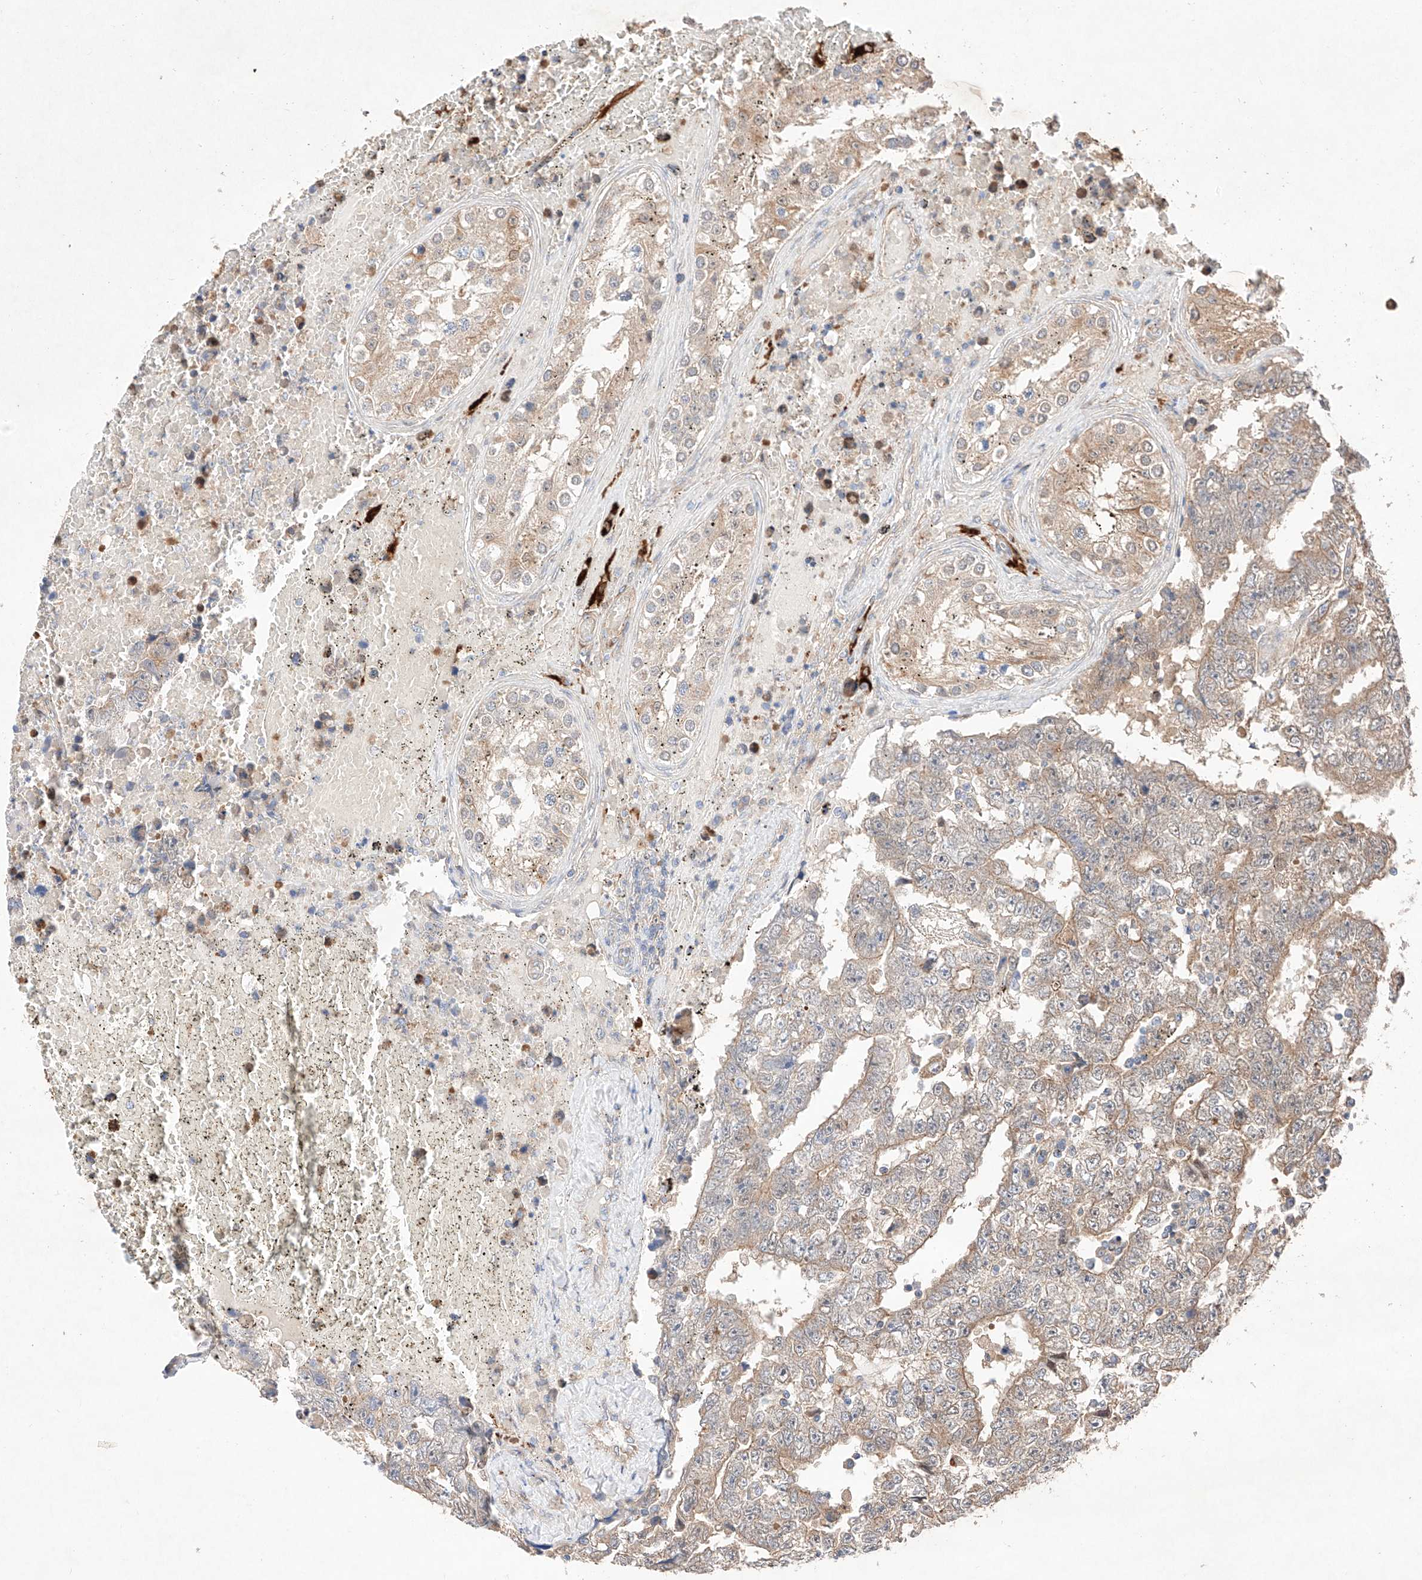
{"staining": {"intensity": "weak", "quantity": ">75%", "location": "cytoplasmic/membranous"}, "tissue": "testis cancer", "cell_type": "Tumor cells", "image_type": "cancer", "snomed": [{"axis": "morphology", "description": "Carcinoma, Embryonal, NOS"}, {"axis": "topography", "description": "Testis"}], "caption": "Immunohistochemical staining of testis cancer shows low levels of weak cytoplasmic/membranous protein expression in approximately >75% of tumor cells.", "gene": "C6orf62", "patient": {"sex": "male", "age": 25}}